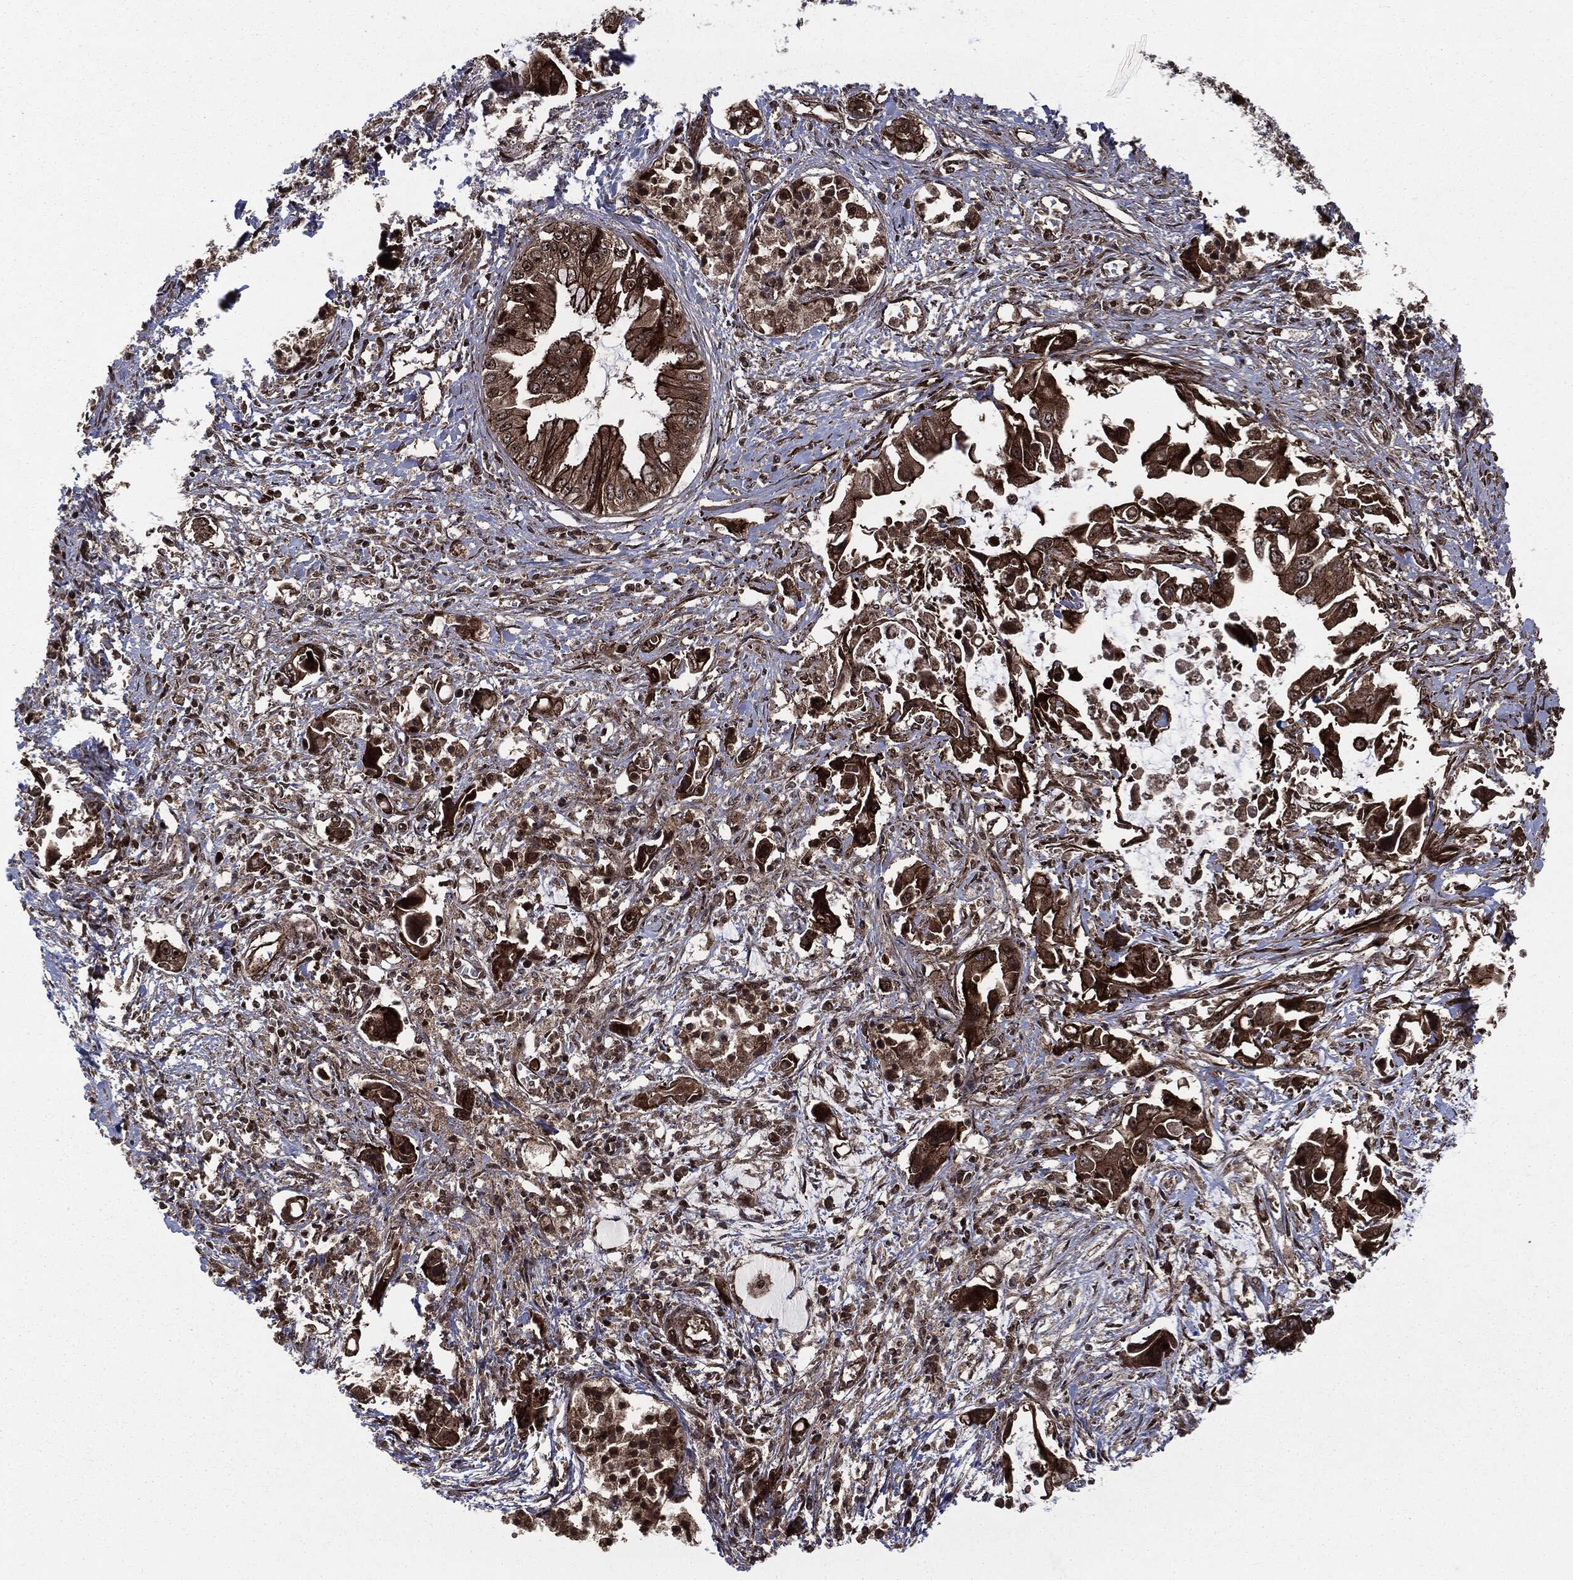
{"staining": {"intensity": "strong", "quantity": ">75%", "location": "cytoplasmic/membranous,nuclear"}, "tissue": "pancreatic cancer", "cell_type": "Tumor cells", "image_type": "cancer", "snomed": [{"axis": "morphology", "description": "Adenocarcinoma, NOS"}, {"axis": "topography", "description": "Pancreas"}], "caption": "Immunohistochemistry (IHC) of human adenocarcinoma (pancreatic) displays high levels of strong cytoplasmic/membranous and nuclear positivity in about >75% of tumor cells. Nuclei are stained in blue.", "gene": "CARD6", "patient": {"sex": "male", "age": 84}}